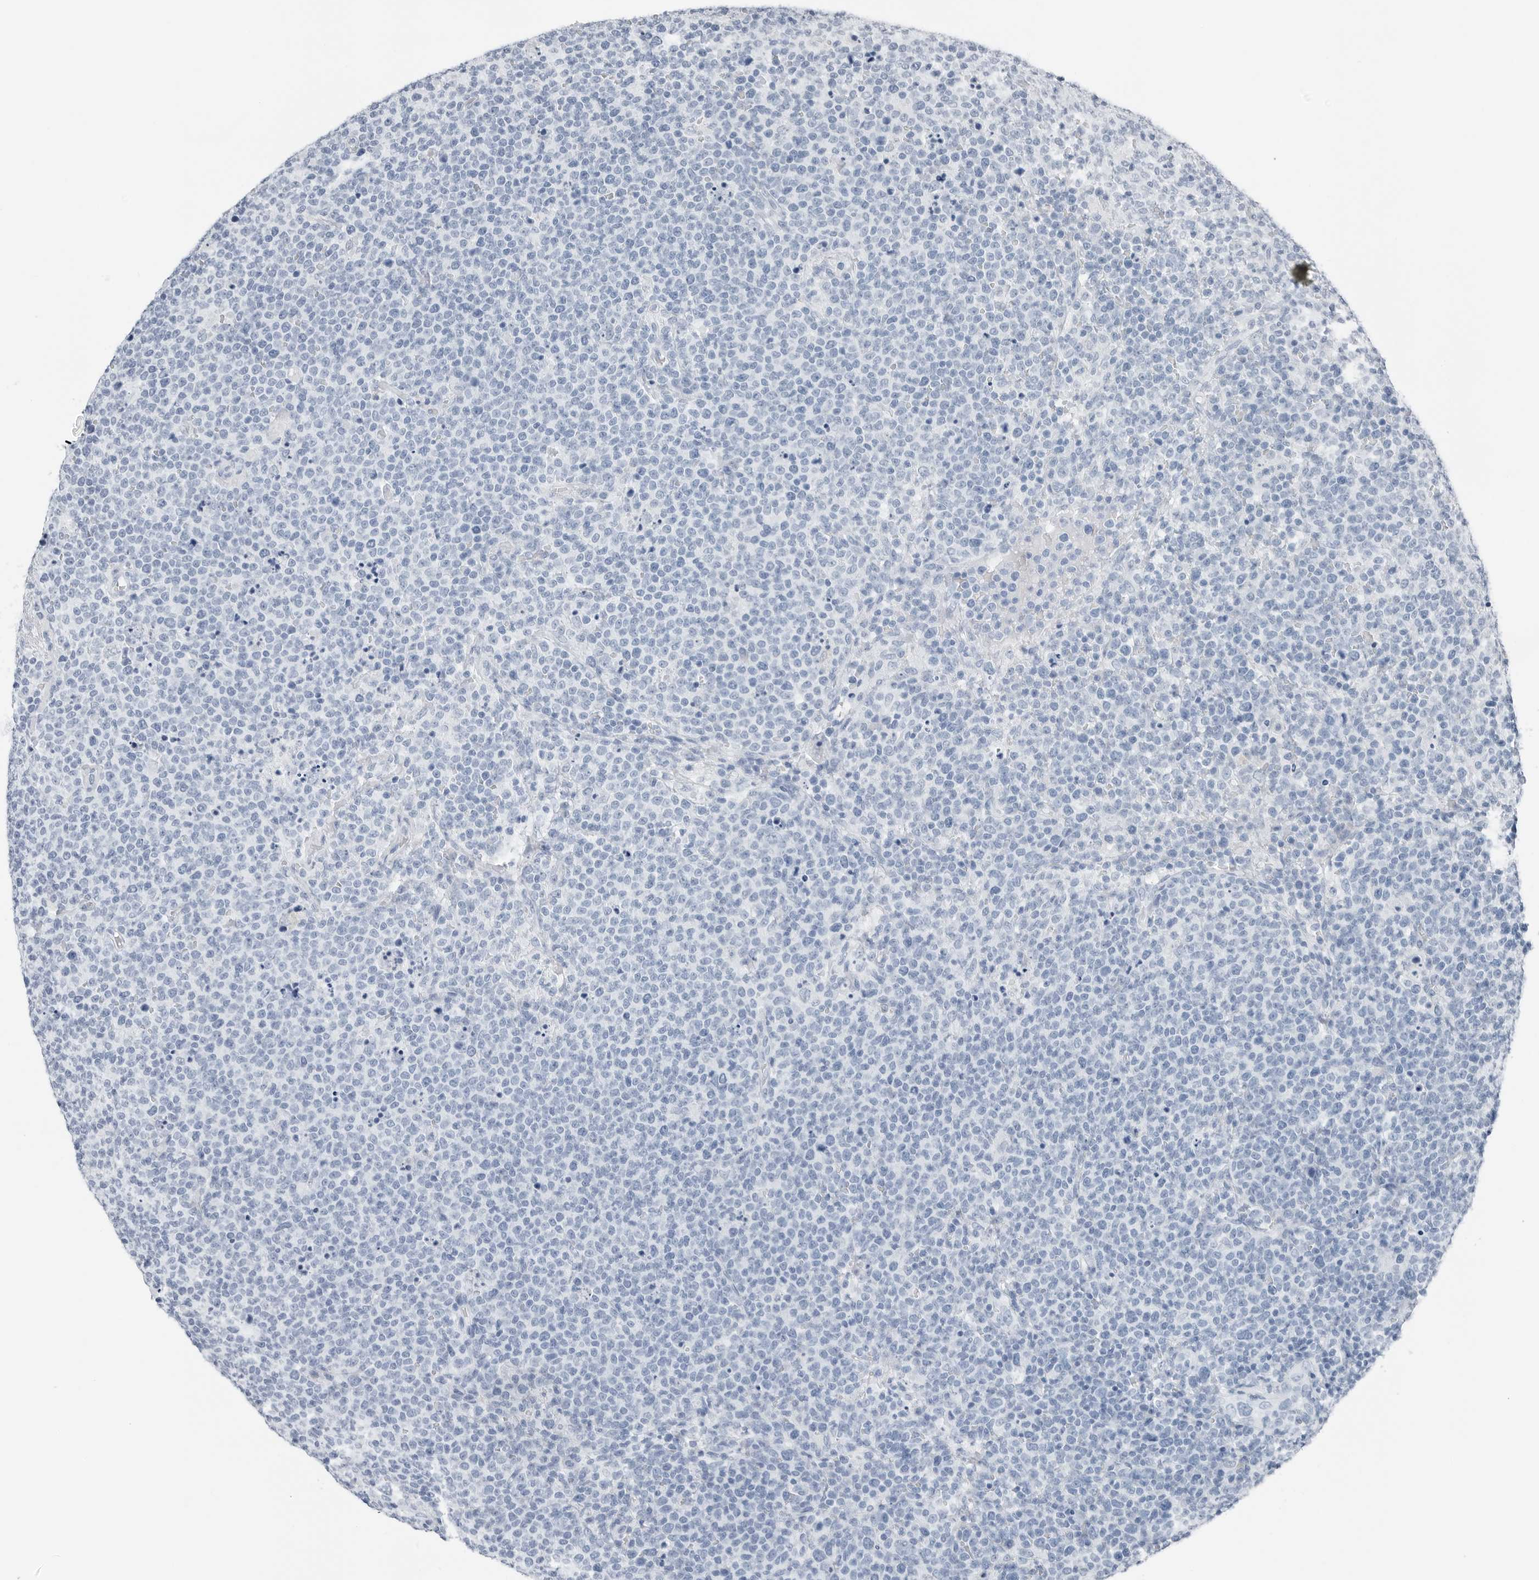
{"staining": {"intensity": "negative", "quantity": "none", "location": "none"}, "tissue": "lymphoma", "cell_type": "Tumor cells", "image_type": "cancer", "snomed": [{"axis": "morphology", "description": "Malignant lymphoma, non-Hodgkin's type, High grade"}, {"axis": "topography", "description": "Lymph node"}], "caption": "Immunohistochemical staining of human lymphoma displays no significant staining in tumor cells.", "gene": "SLPI", "patient": {"sex": "male", "age": 61}}